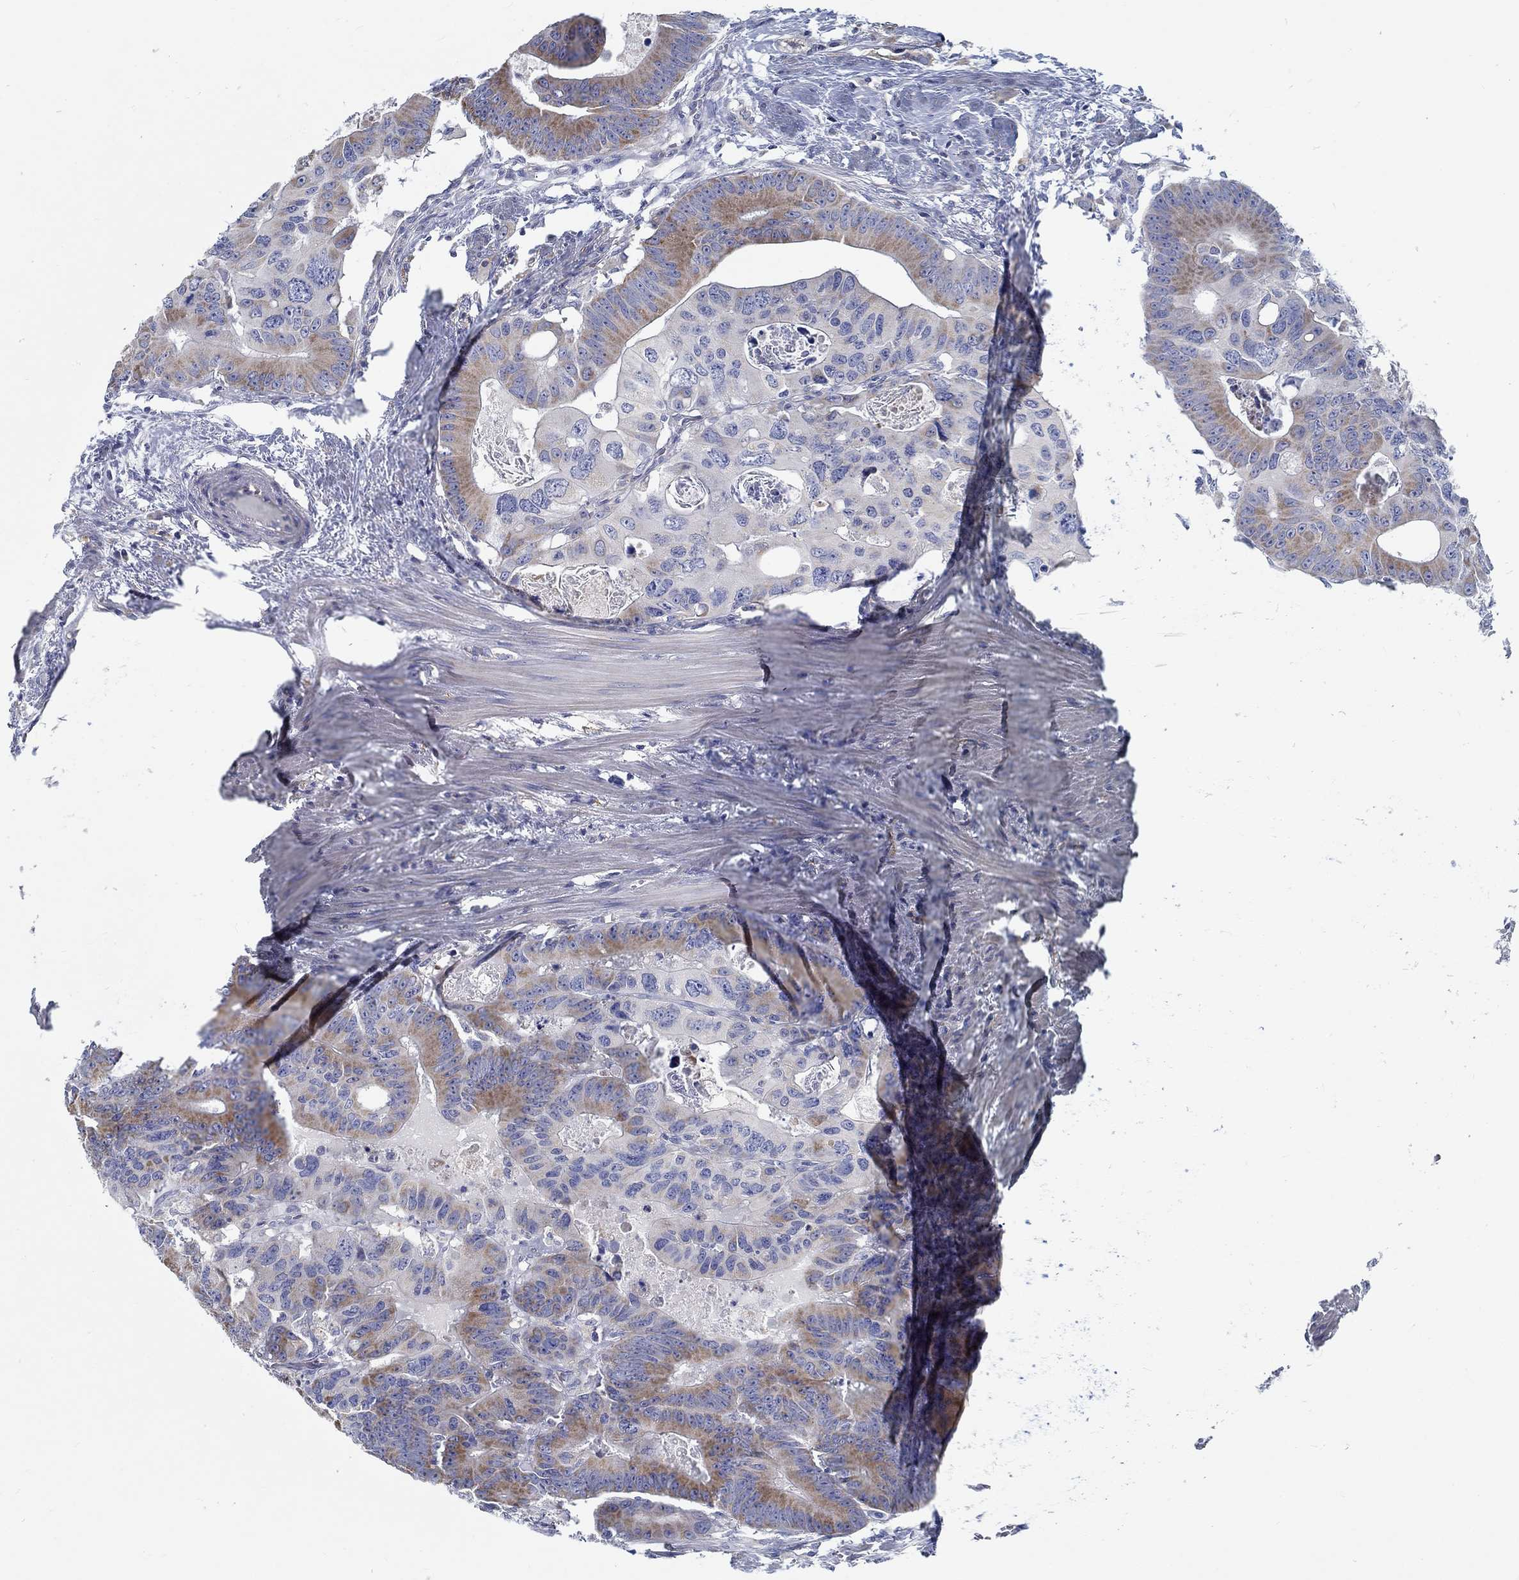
{"staining": {"intensity": "moderate", "quantity": "25%-75%", "location": "cytoplasmic/membranous"}, "tissue": "colorectal cancer", "cell_type": "Tumor cells", "image_type": "cancer", "snomed": [{"axis": "morphology", "description": "Adenocarcinoma, NOS"}, {"axis": "topography", "description": "Rectum"}], "caption": "Adenocarcinoma (colorectal) tissue demonstrates moderate cytoplasmic/membranous expression in approximately 25%-75% of tumor cells", "gene": "MYBPC1", "patient": {"sex": "male", "age": 64}}